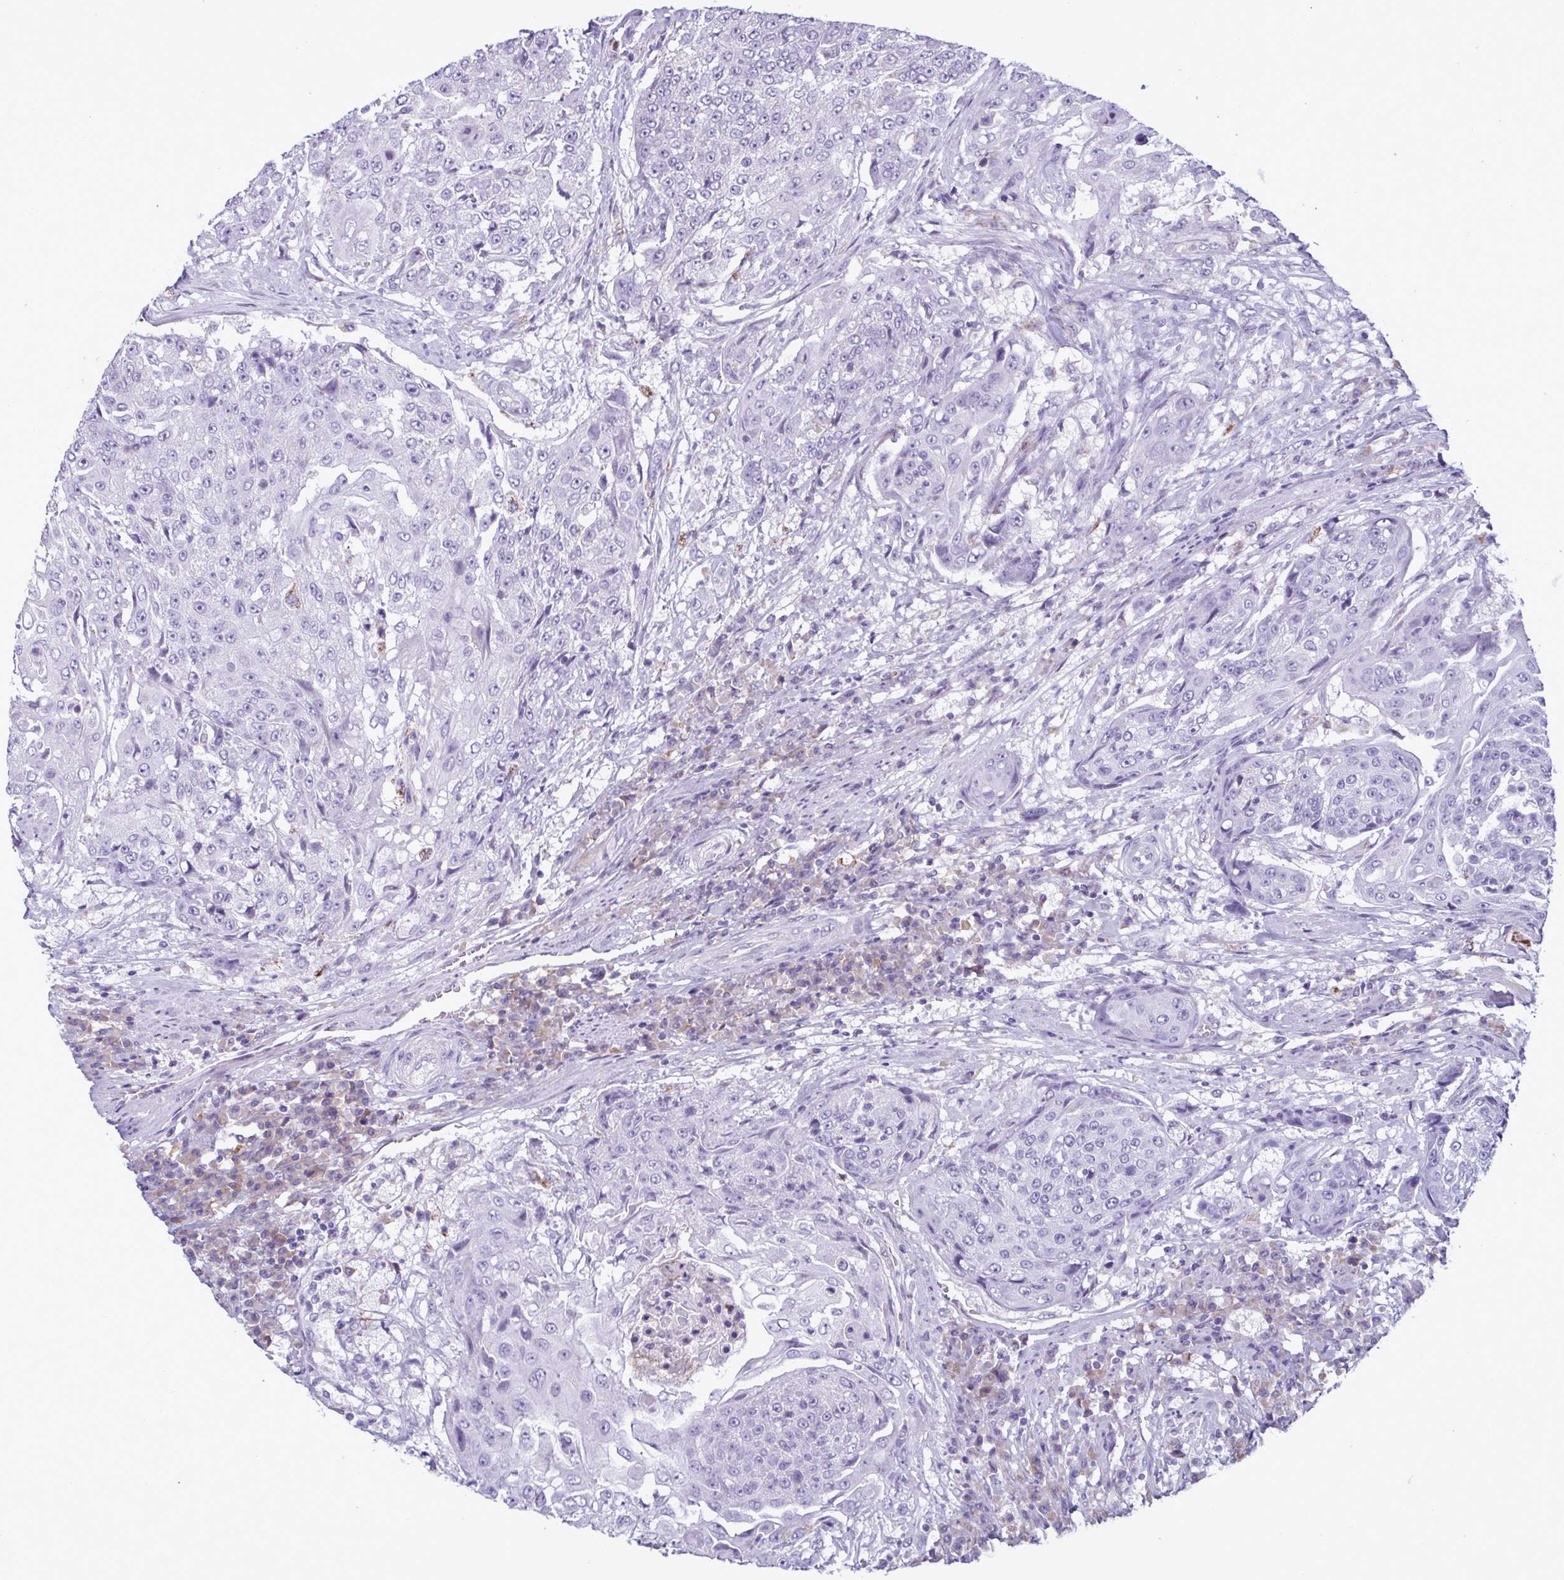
{"staining": {"intensity": "negative", "quantity": "none", "location": "none"}, "tissue": "urothelial cancer", "cell_type": "Tumor cells", "image_type": "cancer", "snomed": [{"axis": "morphology", "description": "Urothelial carcinoma, High grade"}, {"axis": "topography", "description": "Urinary bladder"}], "caption": "A micrograph of urothelial carcinoma (high-grade) stained for a protein shows no brown staining in tumor cells.", "gene": "F13B", "patient": {"sex": "female", "age": 63}}